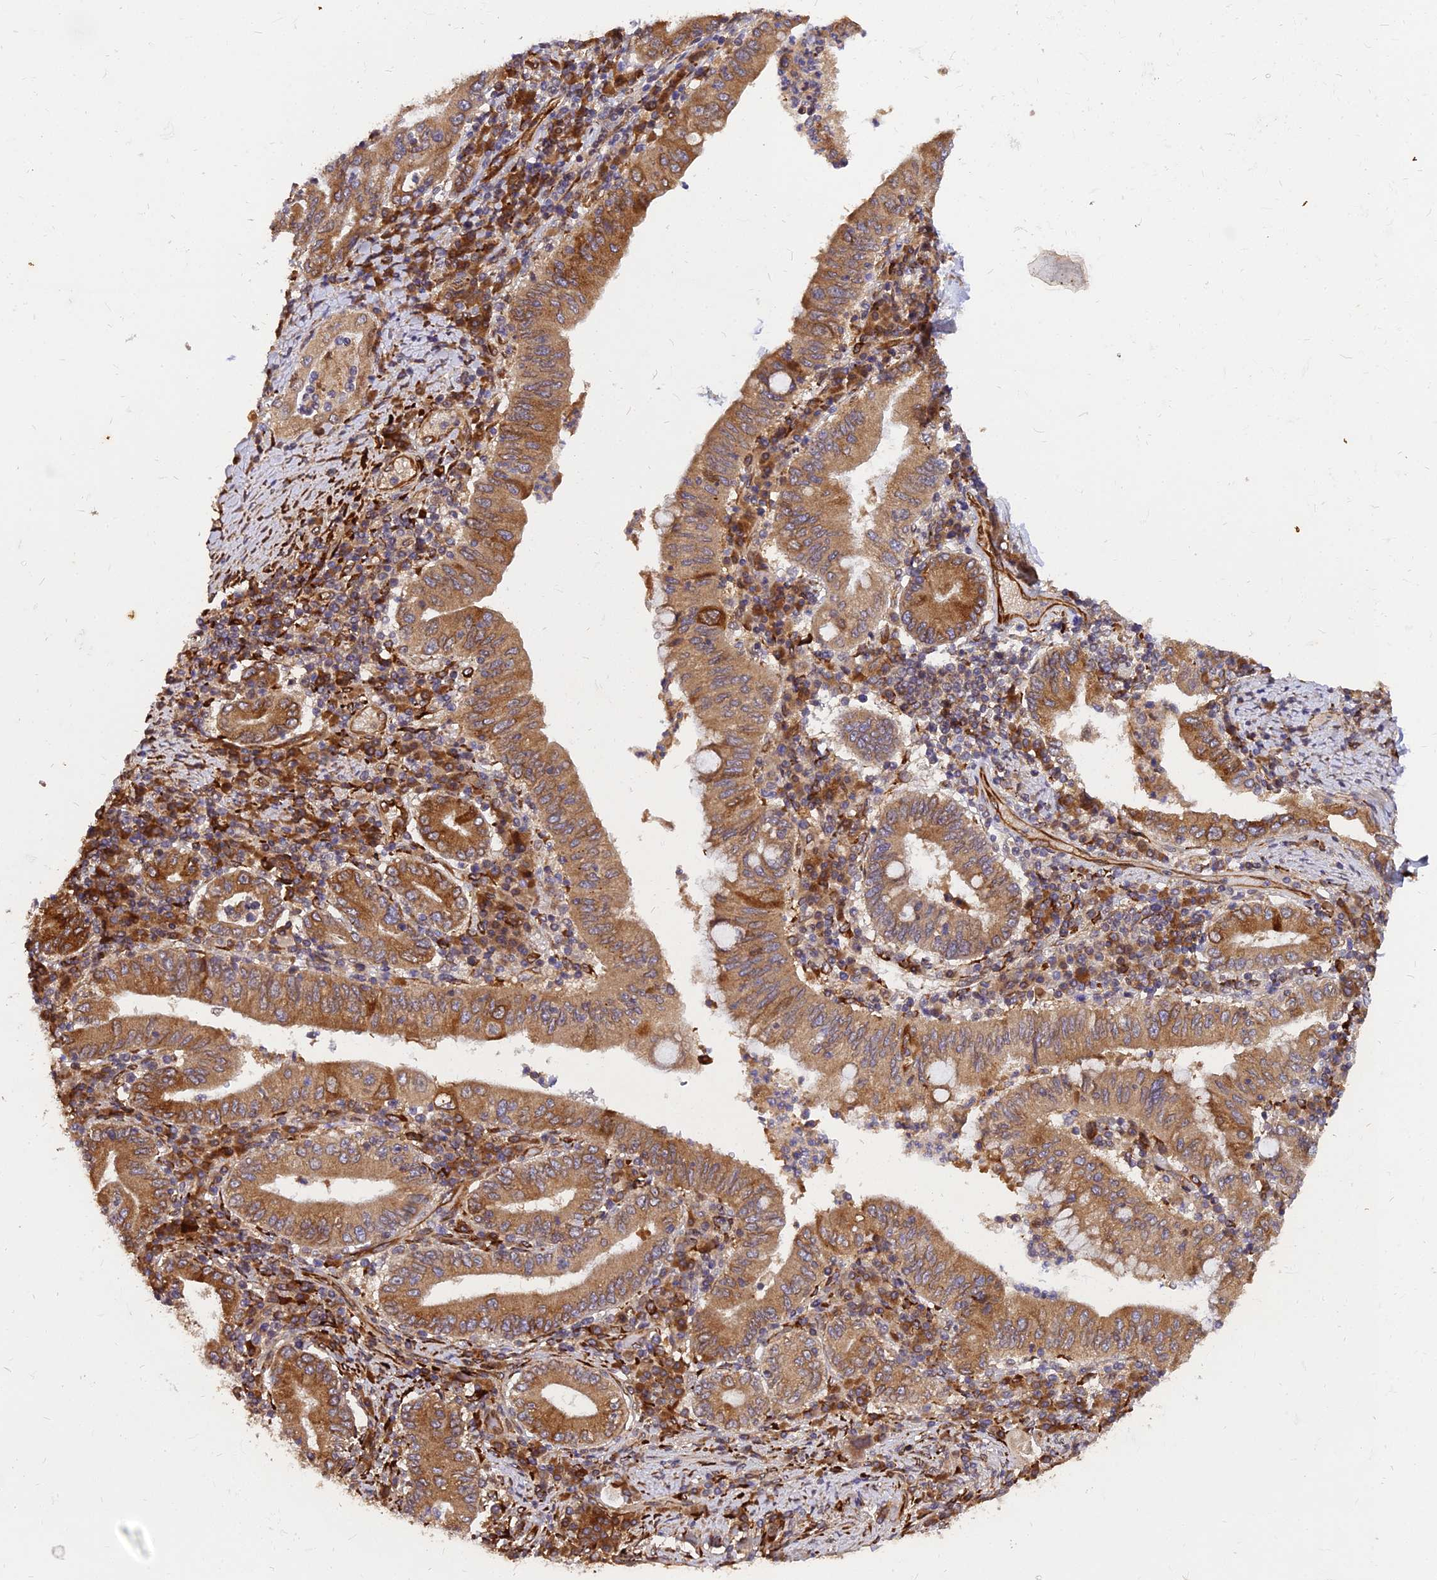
{"staining": {"intensity": "moderate", "quantity": ">75%", "location": "cytoplasmic/membranous"}, "tissue": "stomach cancer", "cell_type": "Tumor cells", "image_type": "cancer", "snomed": [{"axis": "morphology", "description": "Normal tissue, NOS"}, {"axis": "morphology", "description": "Adenocarcinoma, NOS"}, {"axis": "topography", "description": "Esophagus"}, {"axis": "topography", "description": "Stomach, upper"}, {"axis": "topography", "description": "Peripheral nerve tissue"}], "caption": "High-magnification brightfield microscopy of stomach cancer stained with DAB (brown) and counterstained with hematoxylin (blue). tumor cells exhibit moderate cytoplasmic/membranous expression is present in about>75% of cells. (IHC, brightfield microscopy, high magnification).", "gene": "PDE4D", "patient": {"sex": "male", "age": 62}}